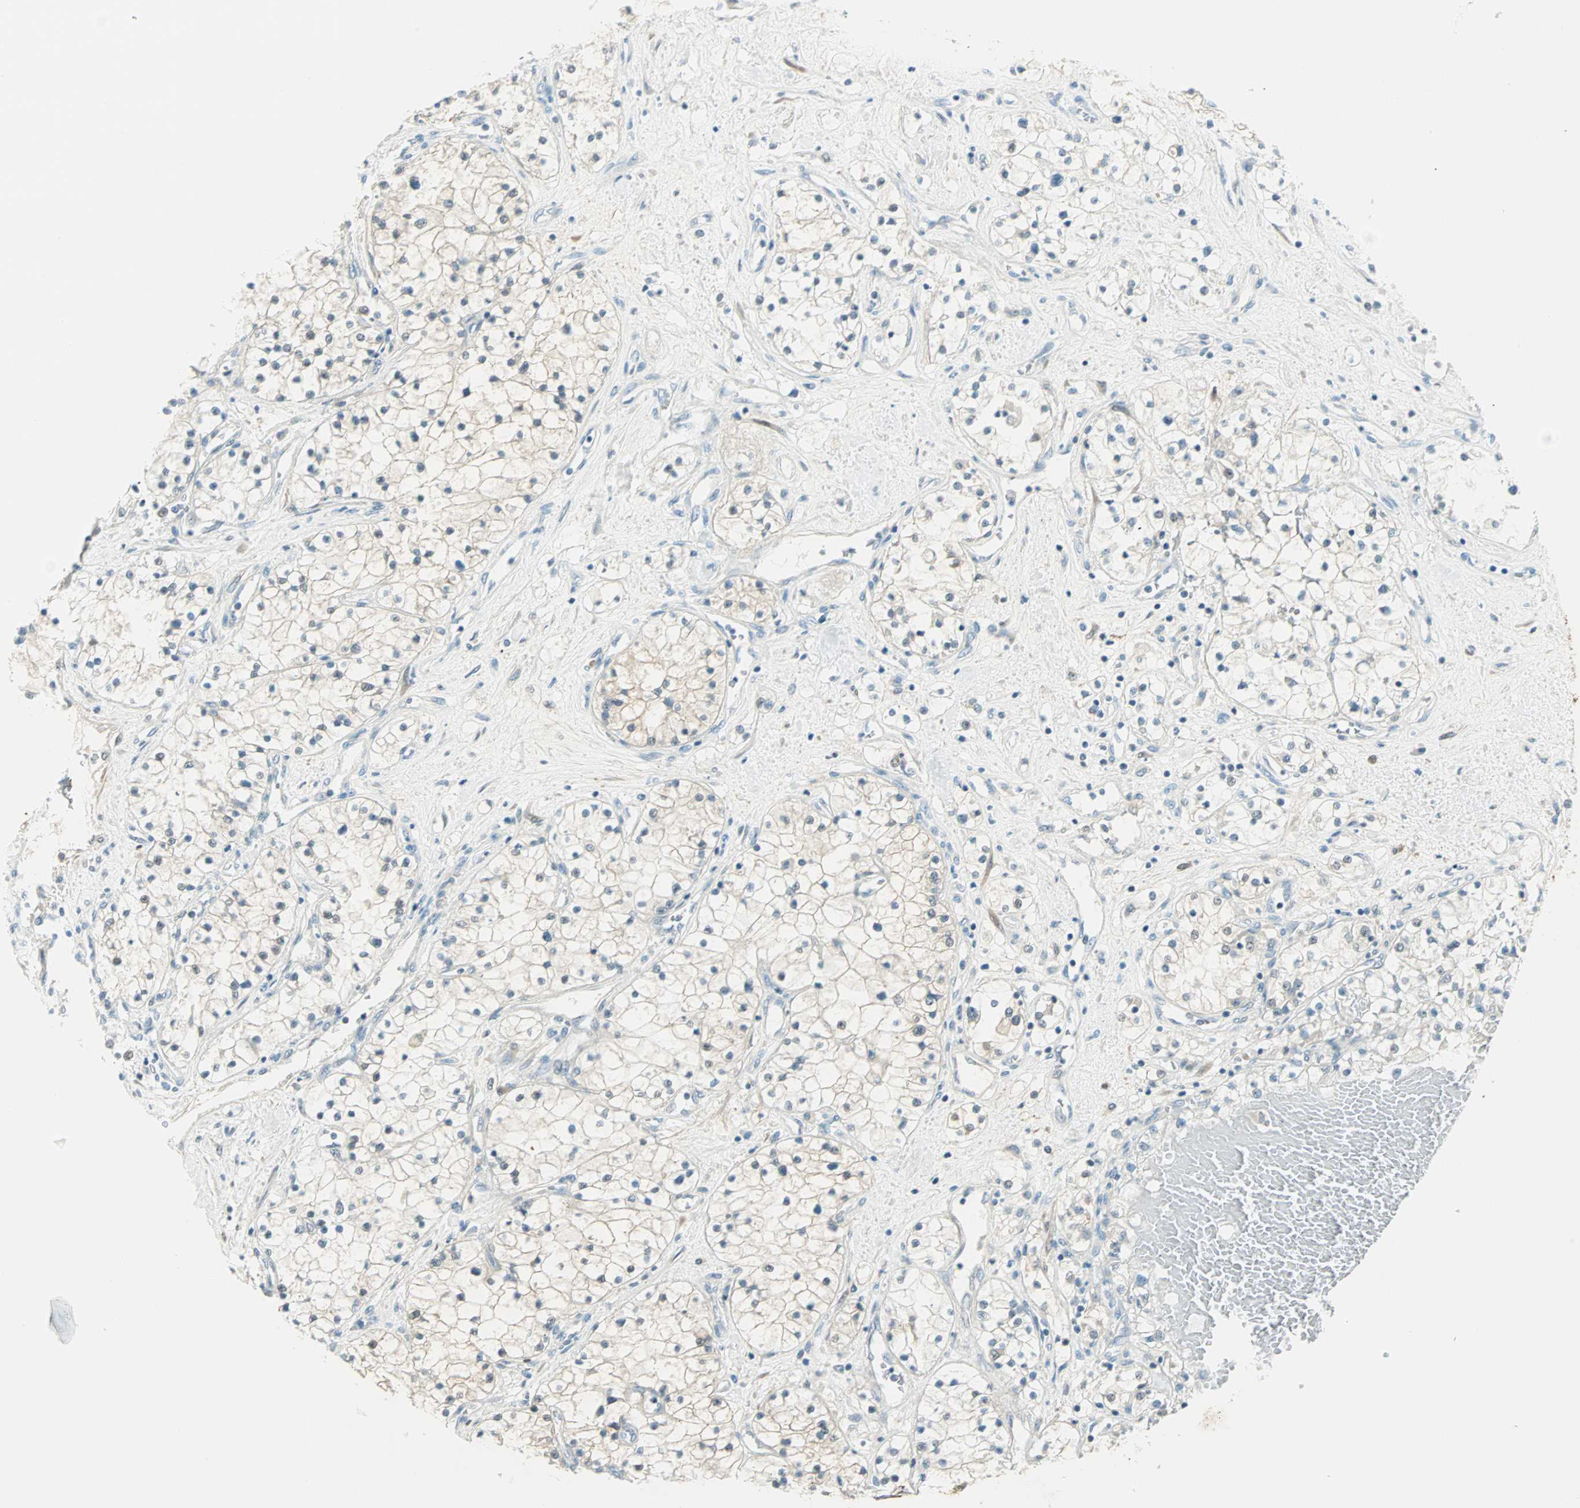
{"staining": {"intensity": "weak", "quantity": "25%-75%", "location": "cytoplasmic/membranous"}, "tissue": "renal cancer", "cell_type": "Tumor cells", "image_type": "cancer", "snomed": [{"axis": "morphology", "description": "Adenocarcinoma, NOS"}, {"axis": "topography", "description": "Kidney"}], "caption": "High-power microscopy captured an immunohistochemistry (IHC) image of renal cancer (adenocarcinoma), revealing weak cytoplasmic/membranous staining in about 25%-75% of tumor cells.", "gene": "S100A1", "patient": {"sex": "male", "age": 68}}